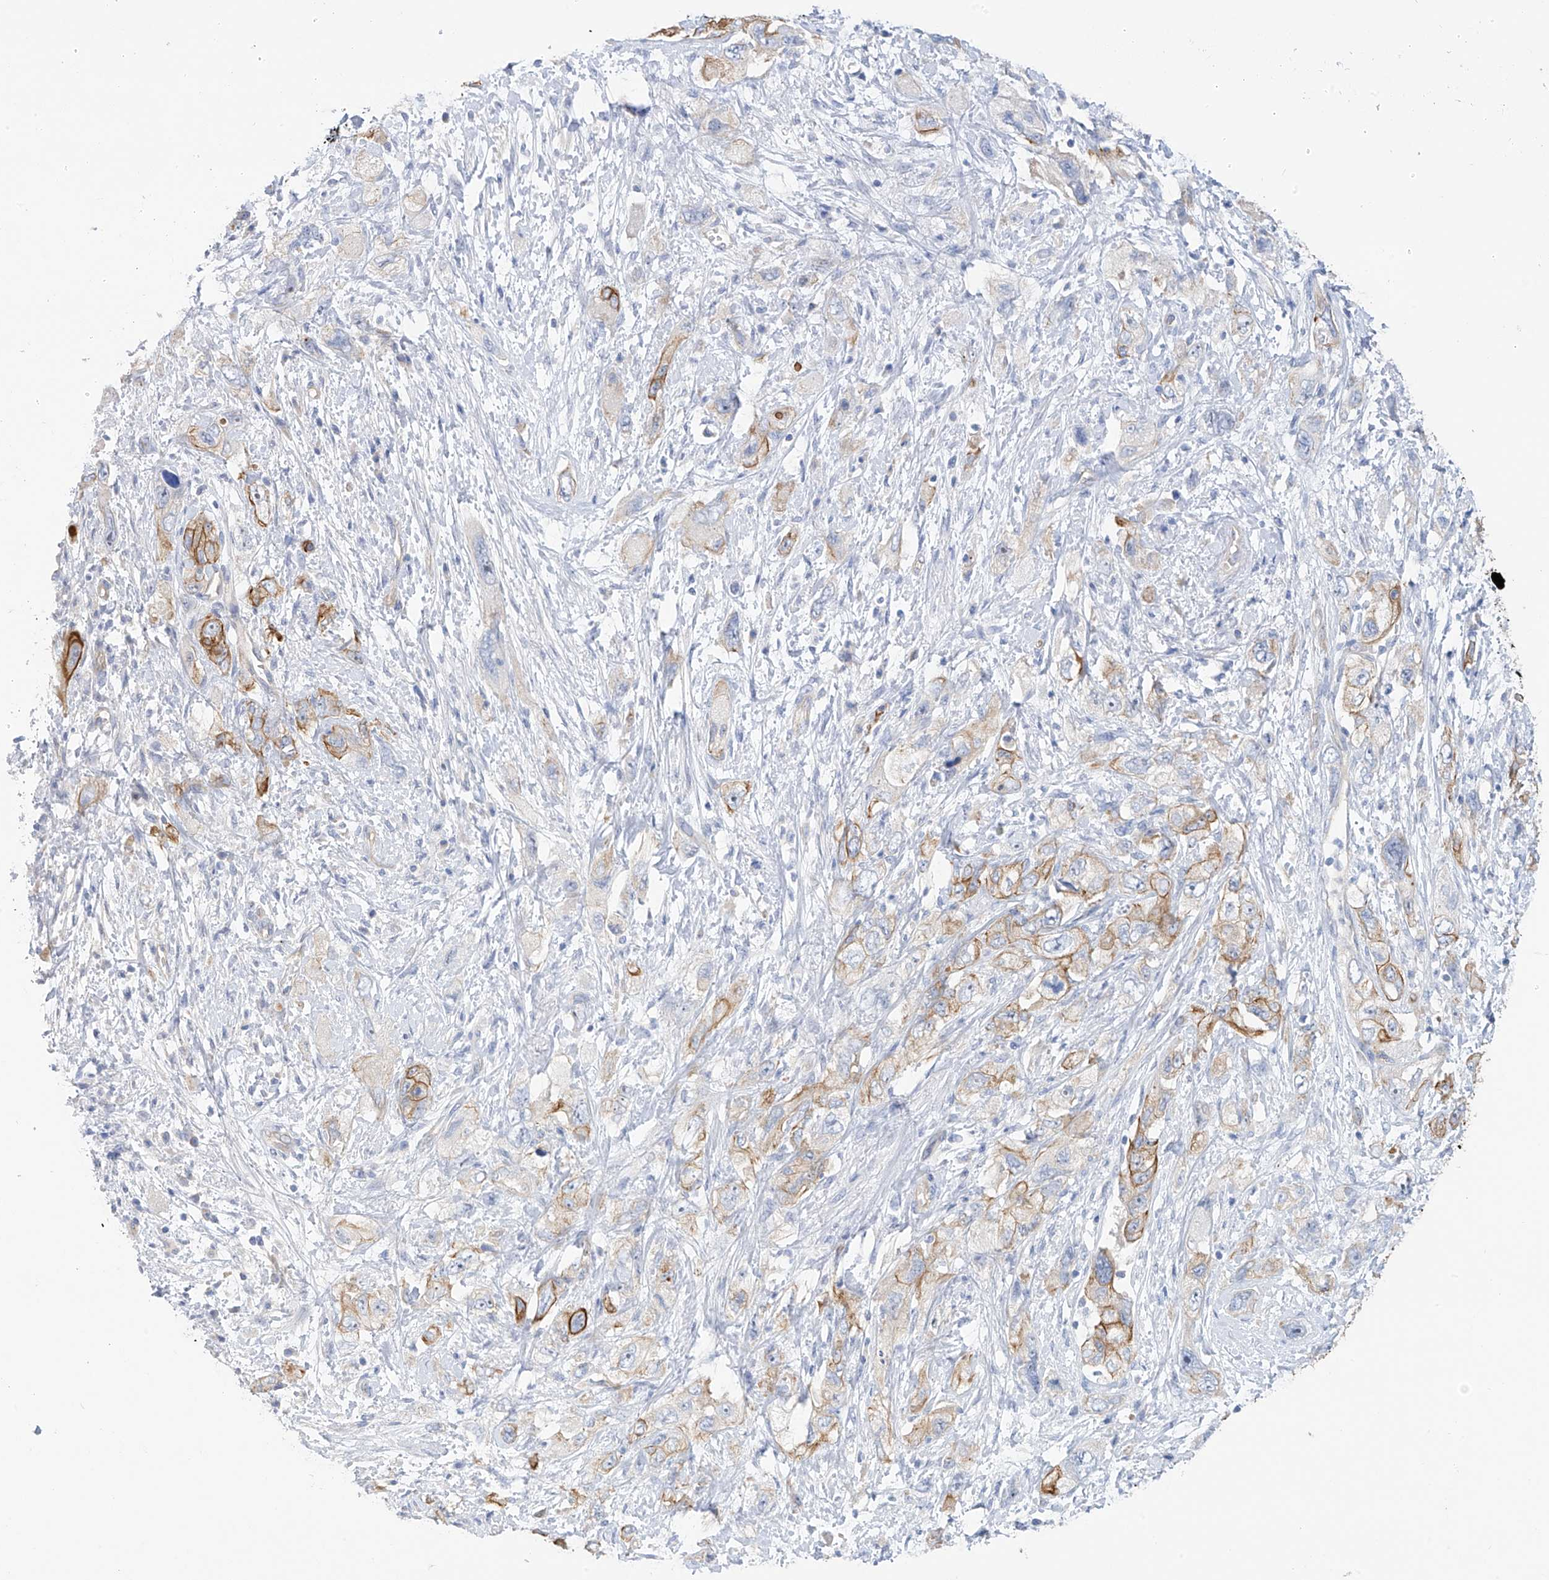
{"staining": {"intensity": "strong", "quantity": "<25%", "location": "cytoplasmic/membranous"}, "tissue": "pancreatic cancer", "cell_type": "Tumor cells", "image_type": "cancer", "snomed": [{"axis": "morphology", "description": "Adenocarcinoma, NOS"}, {"axis": "topography", "description": "Pancreas"}], "caption": "Approximately <25% of tumor cells in pancreatic adenocarcinoma show strong cytoplasmic/membranous protein staining as visualized by brown immunohistochemical staining.", "gene": "PIK3C2B", "patient": {"sex": "female", "age": 73}}